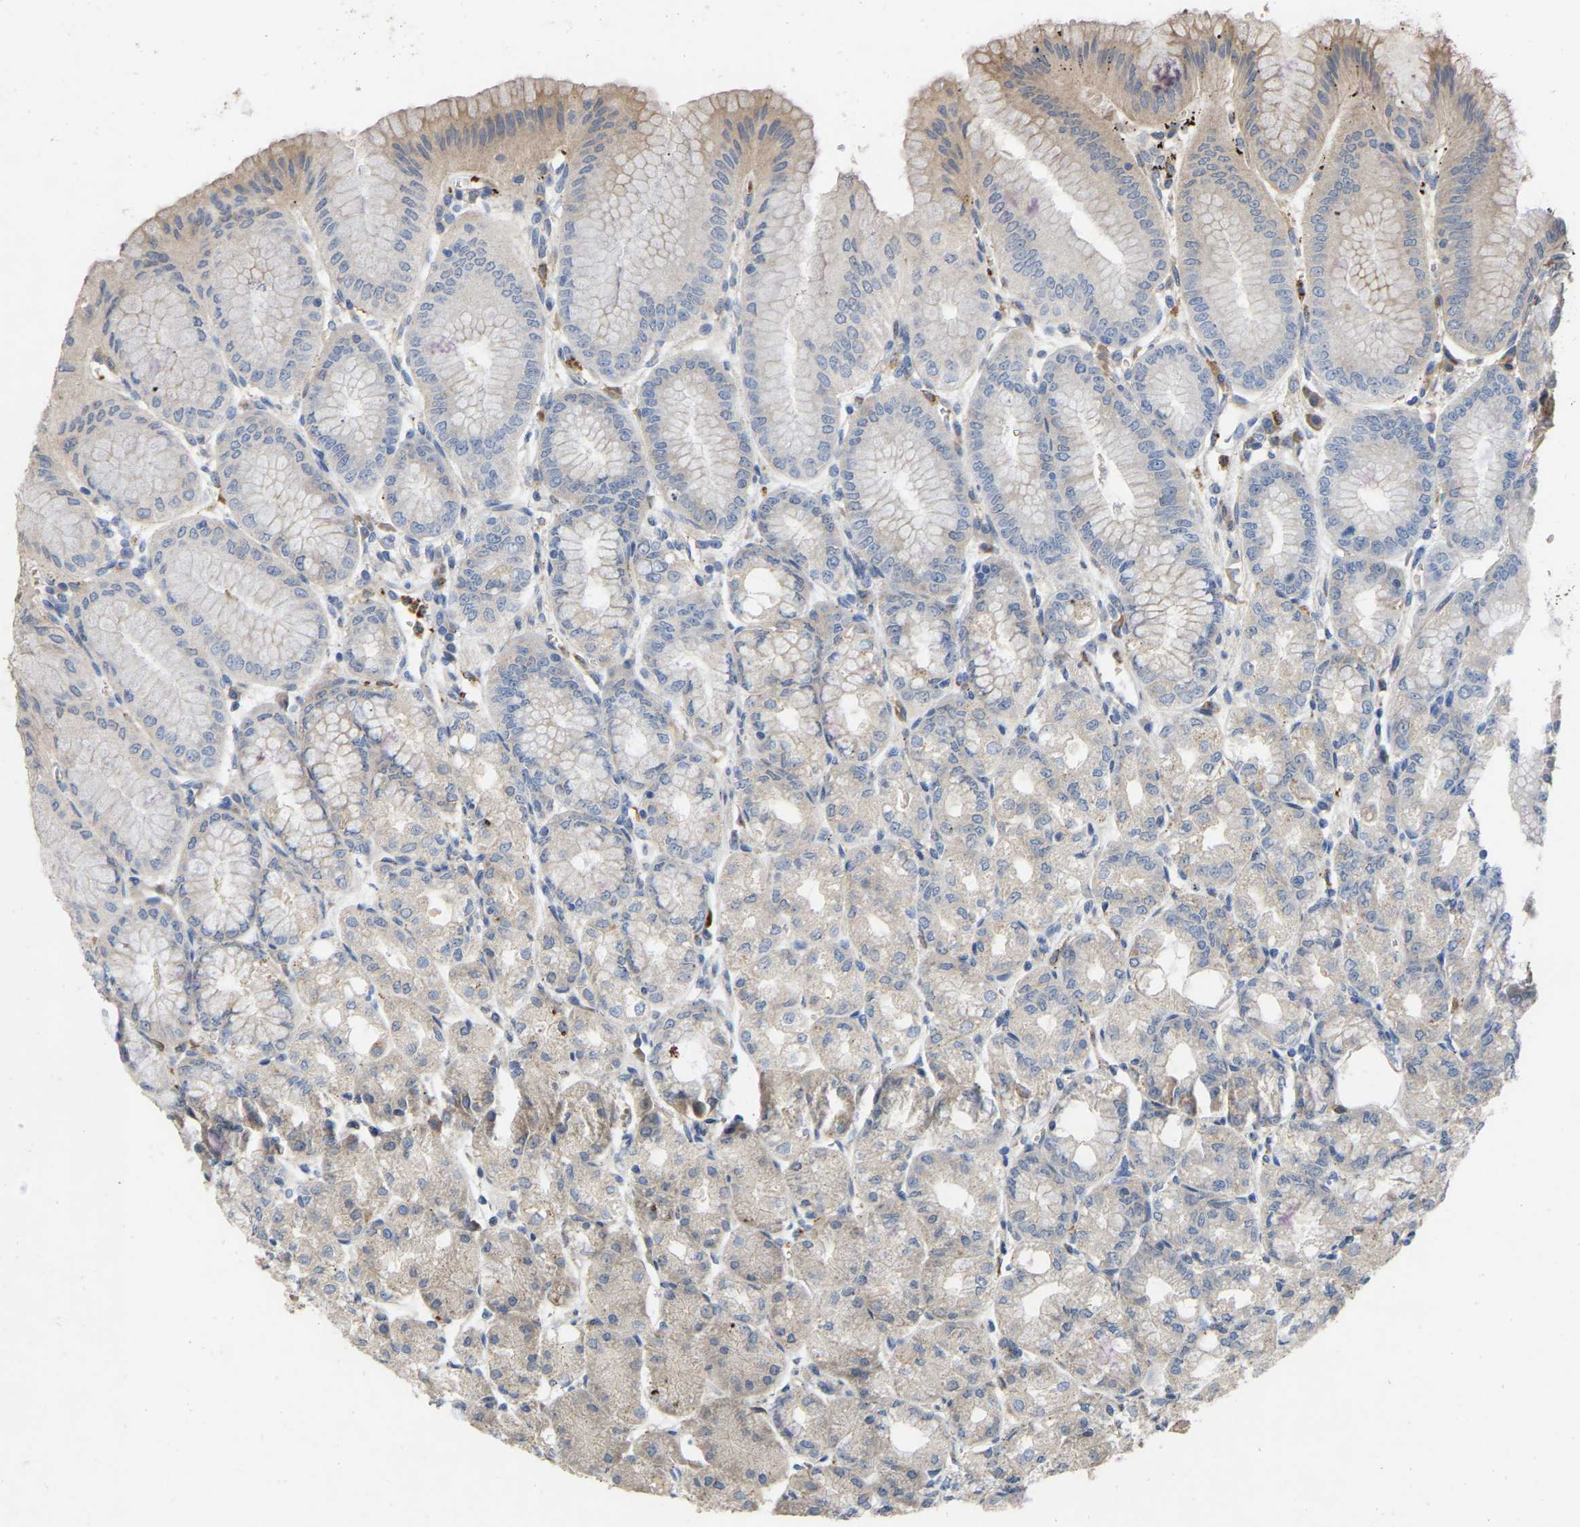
{"staining": {"intensity": "weak", "quantity": "25%-75%", "location": "cytoplasmic/membranous"}, "tissue": "stomach", "cell_type": "Glandular cells", "image_type": "normal", "snomed": [{"axis": "morphology", "description": "Normal tissue, NOS"}, {"axis": "topography", "description": "Stomach, lower"}], "caption": "A photomicrograph of stomach stained for a protein exhibits weak cytoplasmic/membranous brown staining in glandular cells. Nuclei are stained in blue.", "gene": "RHEB", "patient": {"sex": "male", "age": 71}}